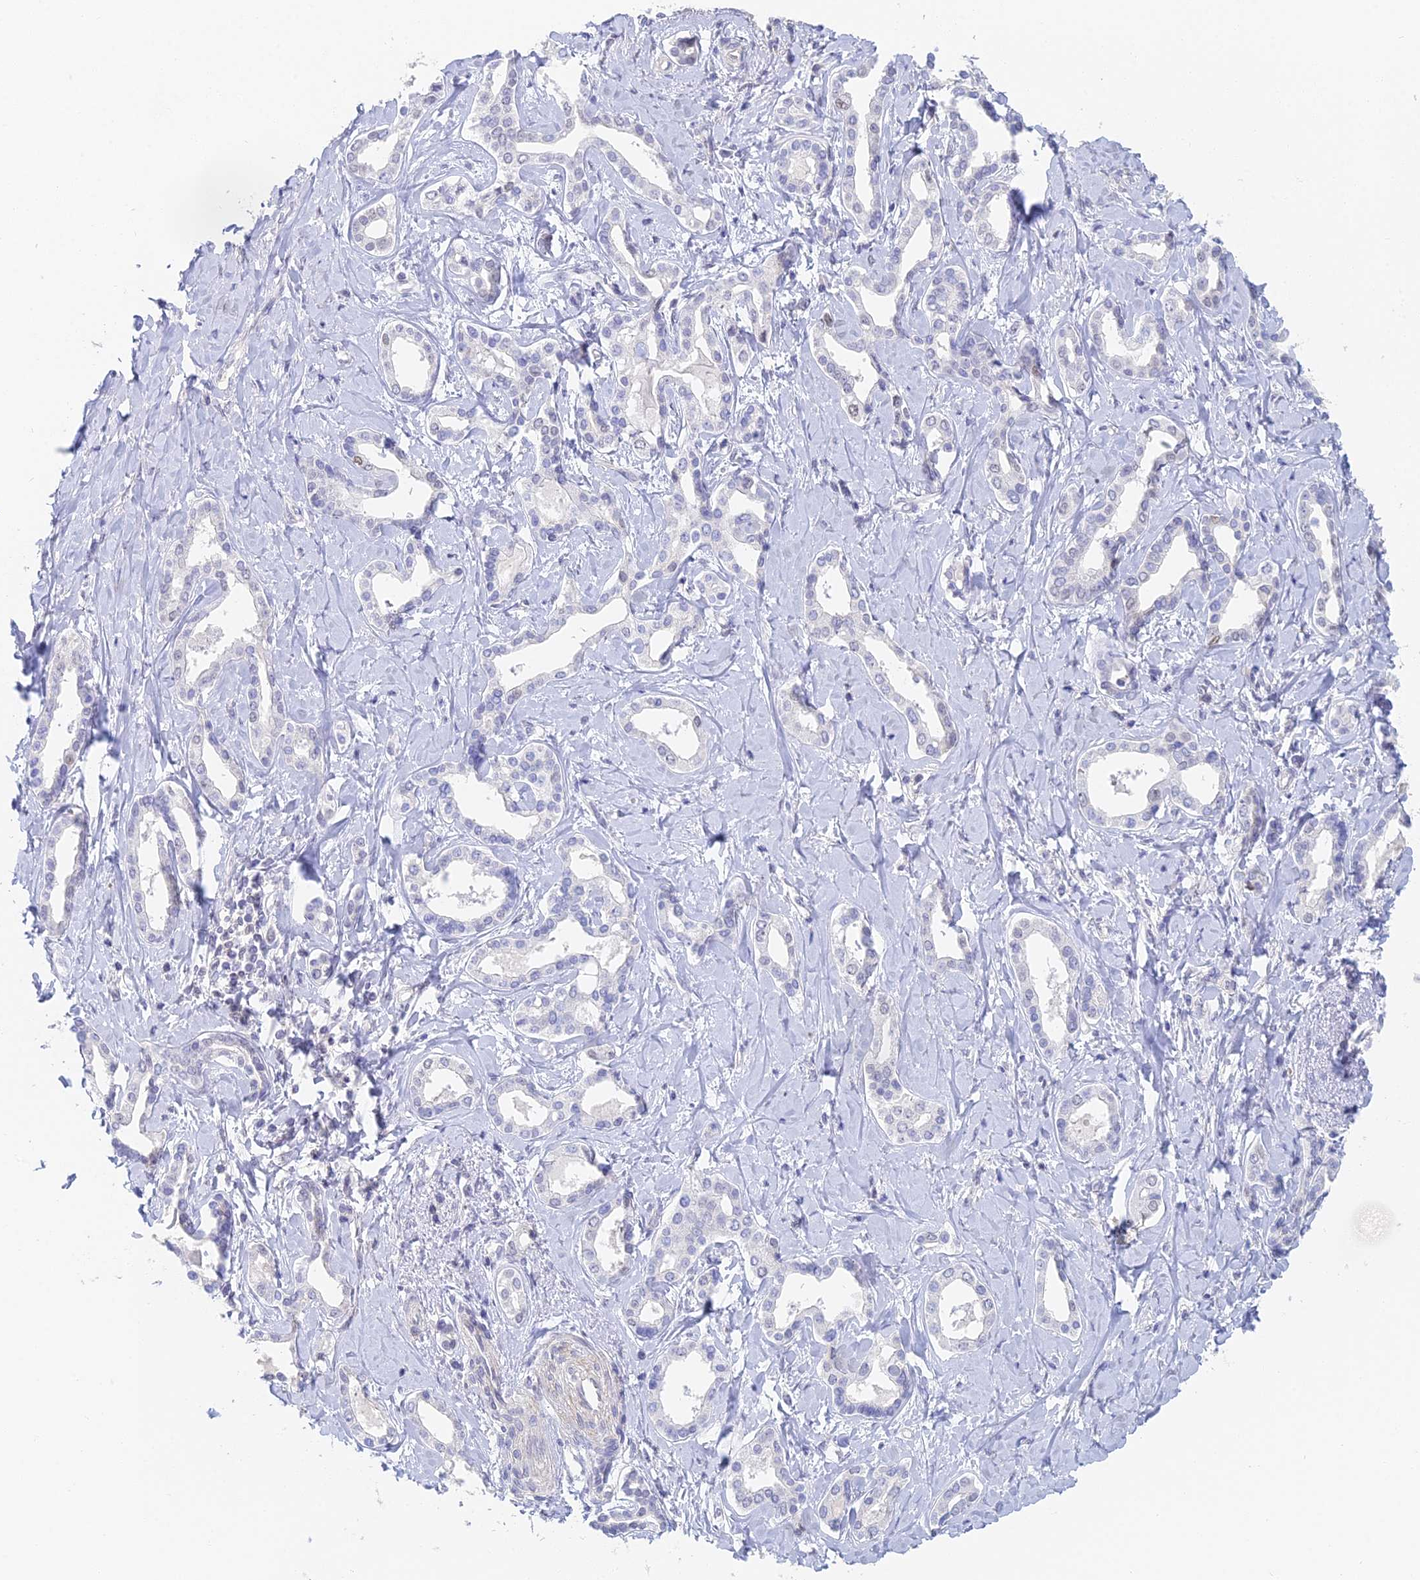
{"staining": {"intensity": "negative", "quantity": "none", "location": "none"}, "tissue": "liver cancer", "cell_type": "Tumor cells", "image_type": "cancer", "snomed": [{"axis": "morphology", "description": "Cholangiocarcinoma"}, {"axis": "topography", "description": "Liver"}], "caption": "Tumor cells show no significant protein expression in liver cholangiocarcinoma. The staining is performed using DAB brown chromogen with nuclei counter-stained in using hematoxylin.", "gene": "MCM2", "patient": {"sex": "female", "age": 77}}